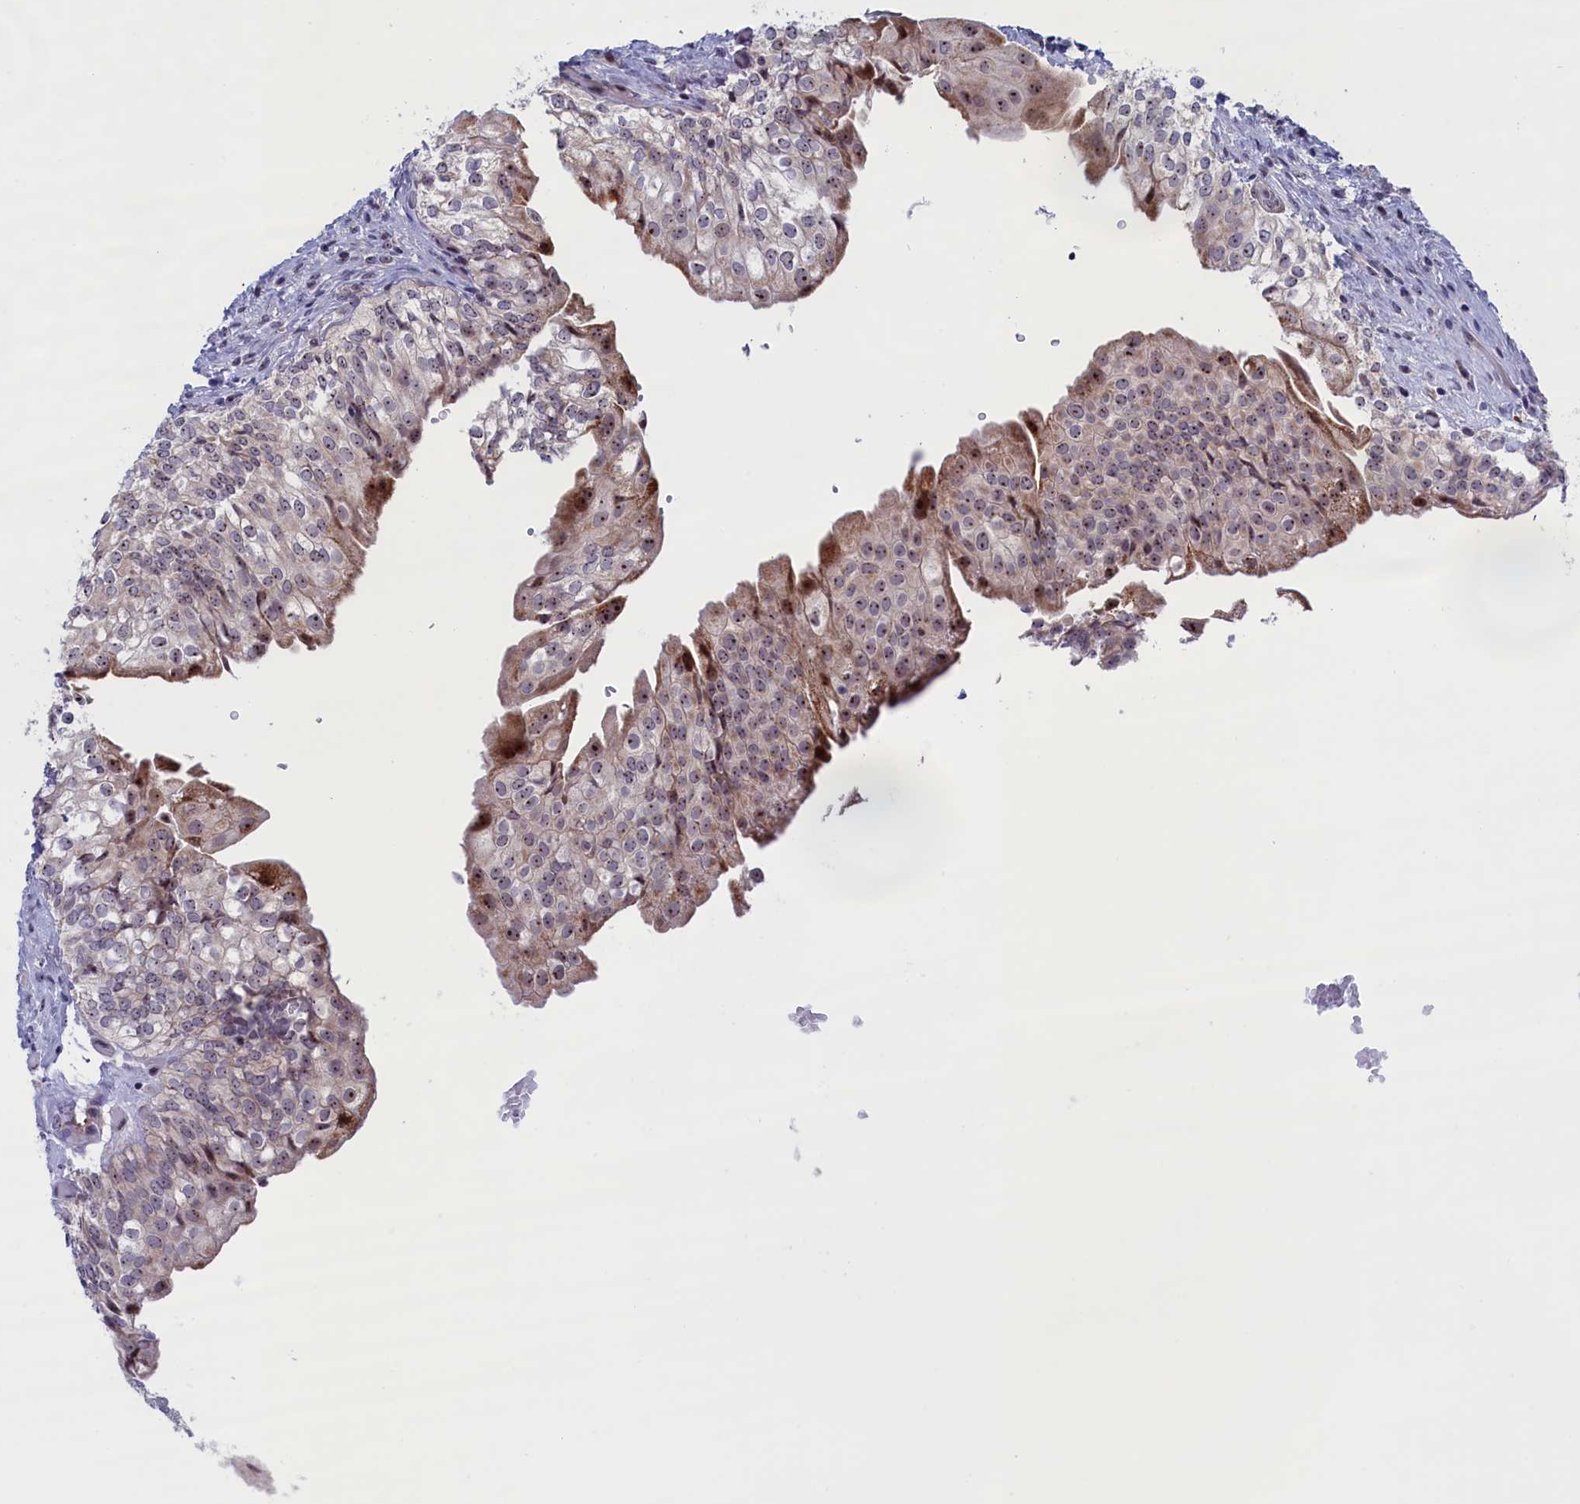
{"staining": {"intensity": "moderate", "quantity": ">75%", "location": "cytoplasmic/membranous,nuclear"}, "tissue": "urinary bladder", "cell_type": "Urothelial cells", "image_type": "normal", "snomed": [{"axis": "morphology", "description": "Normal tissue, NOS"}, {"axis": "topography", "description": "Urinary bladder"}], "caption": "A high-resolution micrograph shows immunohistochemistry staining of benign urinary bladder, which exhibits moderate cytoplasmic/membranous,nuclear staining in approximately >75% of urothelial cells. The staining is performed using DAB brown chromogen to label protein expression. The nuclei are counter-stained blue using hematoxylin.", "gene": "PPAN", "patient": {"sex": "male", "age": 55}}